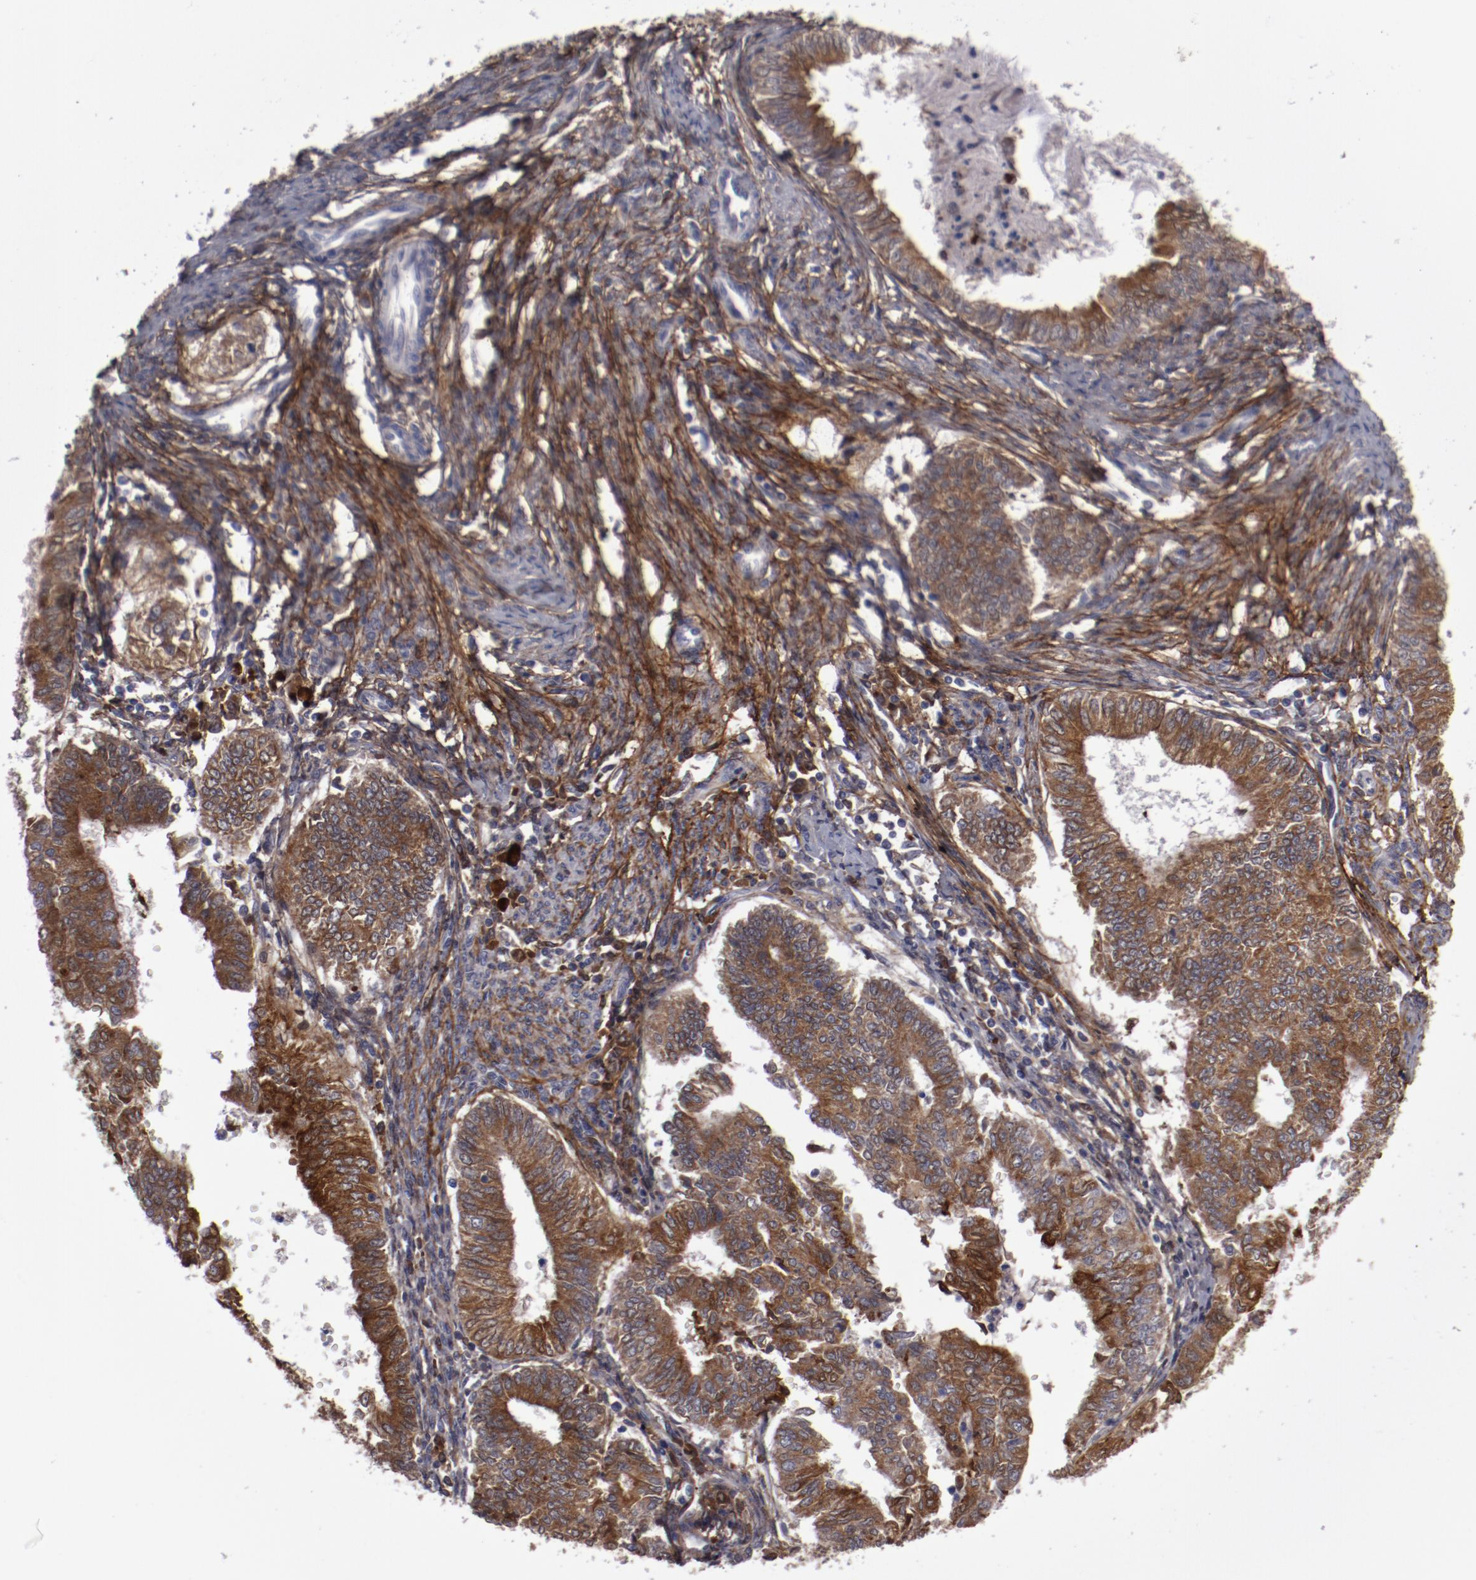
{"staining": {"intensity": "moderate", "quantity": ">75%", "location": "cytoplasmic/membranous"}, "tissue": "endometrial cancer", "cell_type": "Tumor cells", "image_type": "cancer", "snomed": [{"axis": "morphology", "description": "Adenocarcinoma, NOS"}, {"axis": "topography", "description": "Endometrium"}], "caption": "Immunohistochemical staining of adenocarcinoma (endometrial) shows moderate cytoplasmic/membranous protein staining in about >75% of tumor cells. The staining was performed using DAB, with brown indicating positive protein expression. Nuclei are stained blue with hematoxylin.", "gene": "IL12A", "patient": {"sex": "female", "age": 66}}